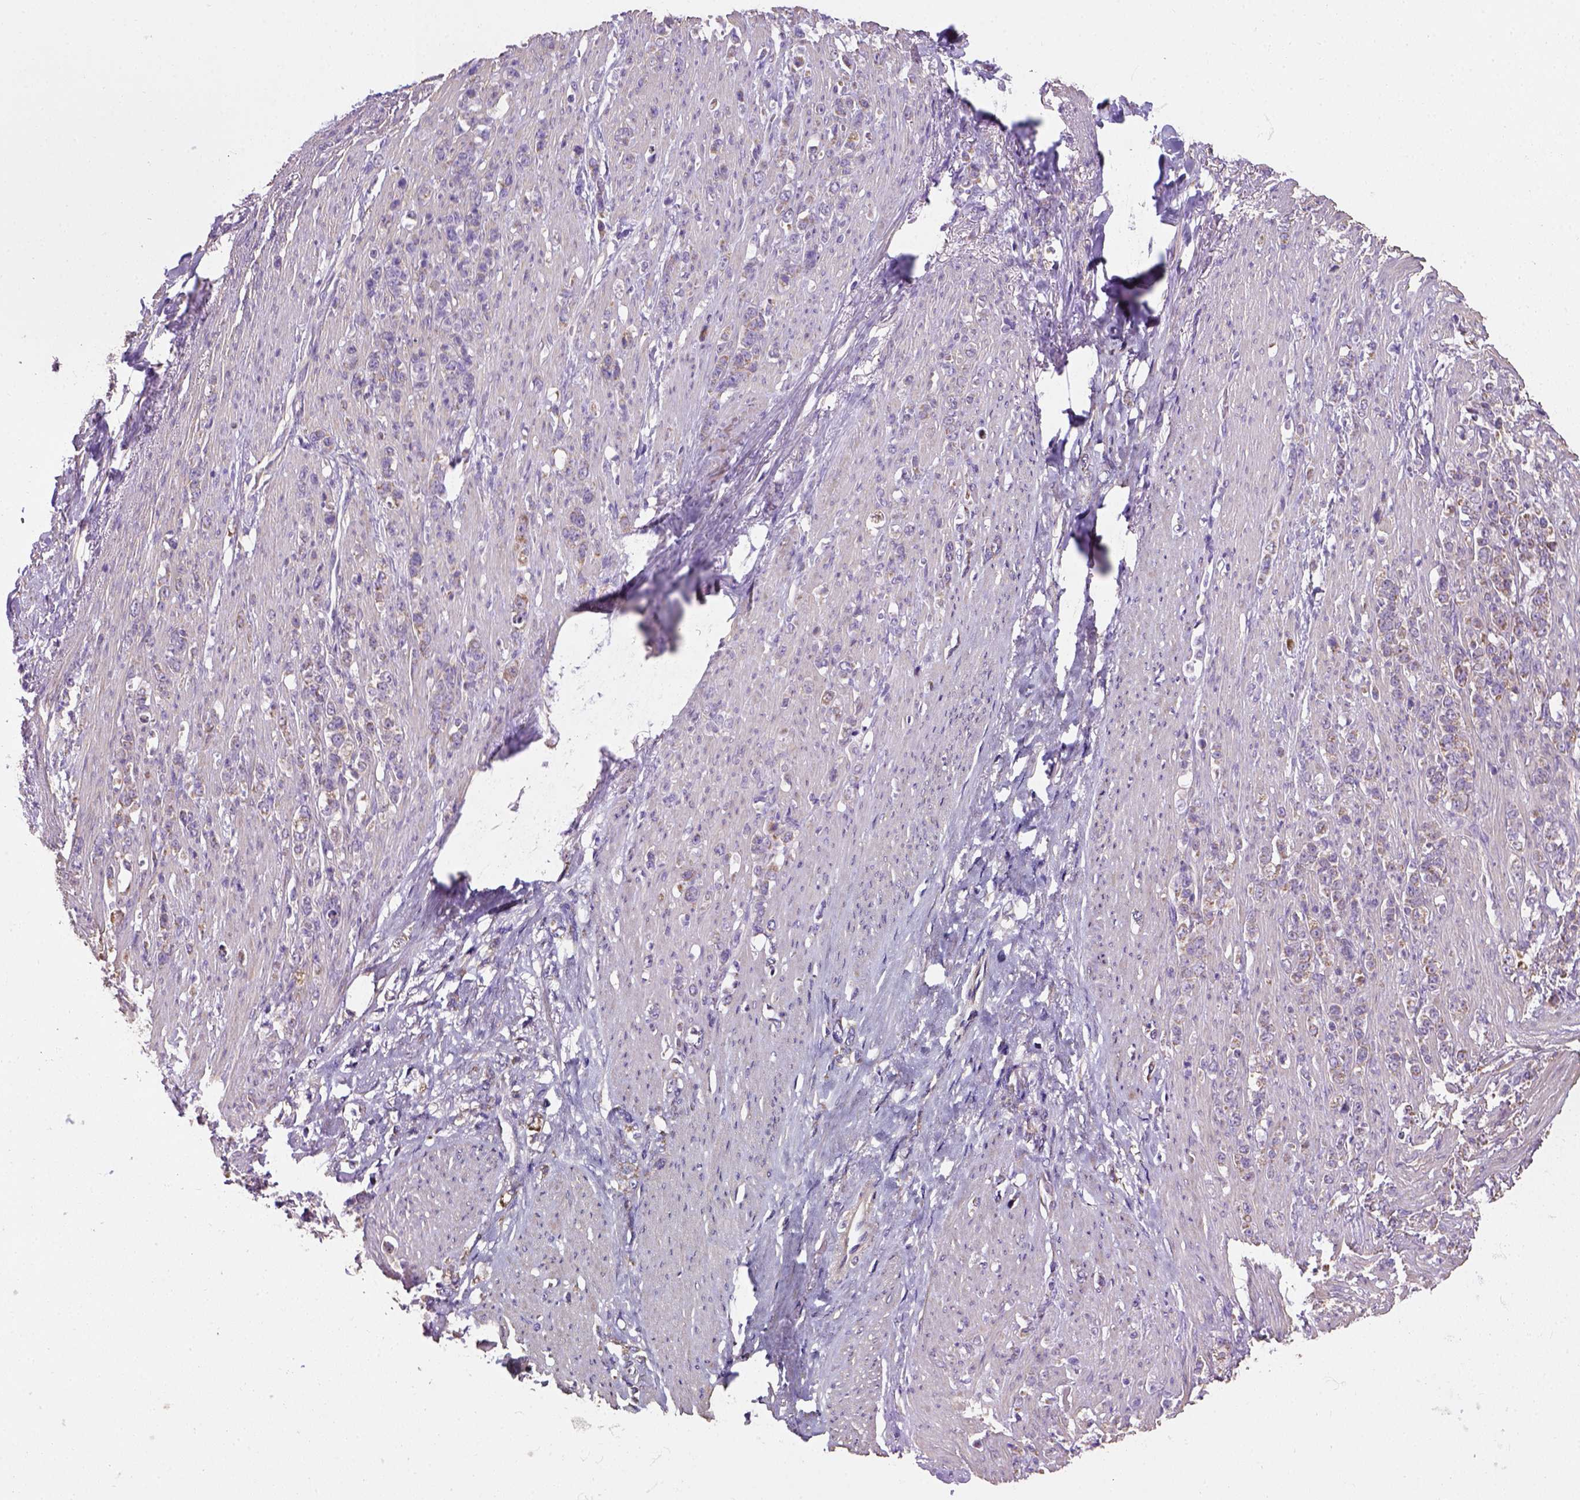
{"staining": {"intensity": "weak", "quantity": "25%-75%", "location": "cytoplasmic/membranous"}, "tissue": "stomach cancer", "cell_type": "Tumor cells", "image_type": "cancer", "snomed": [{"axis": "morphology", "description": "Adenocarcinoma, NOS"}, {"axis": "topography", "description": "Stomach, lower"}], "caption": "There is low levels of weak cytoplasmic/membranous expression in tumor cells of stomach cancer, as demonstrated by immunohistochemical staining (brown color).", "gene": "HTRA1", "patient": {"sex": "male", "age": 88}}